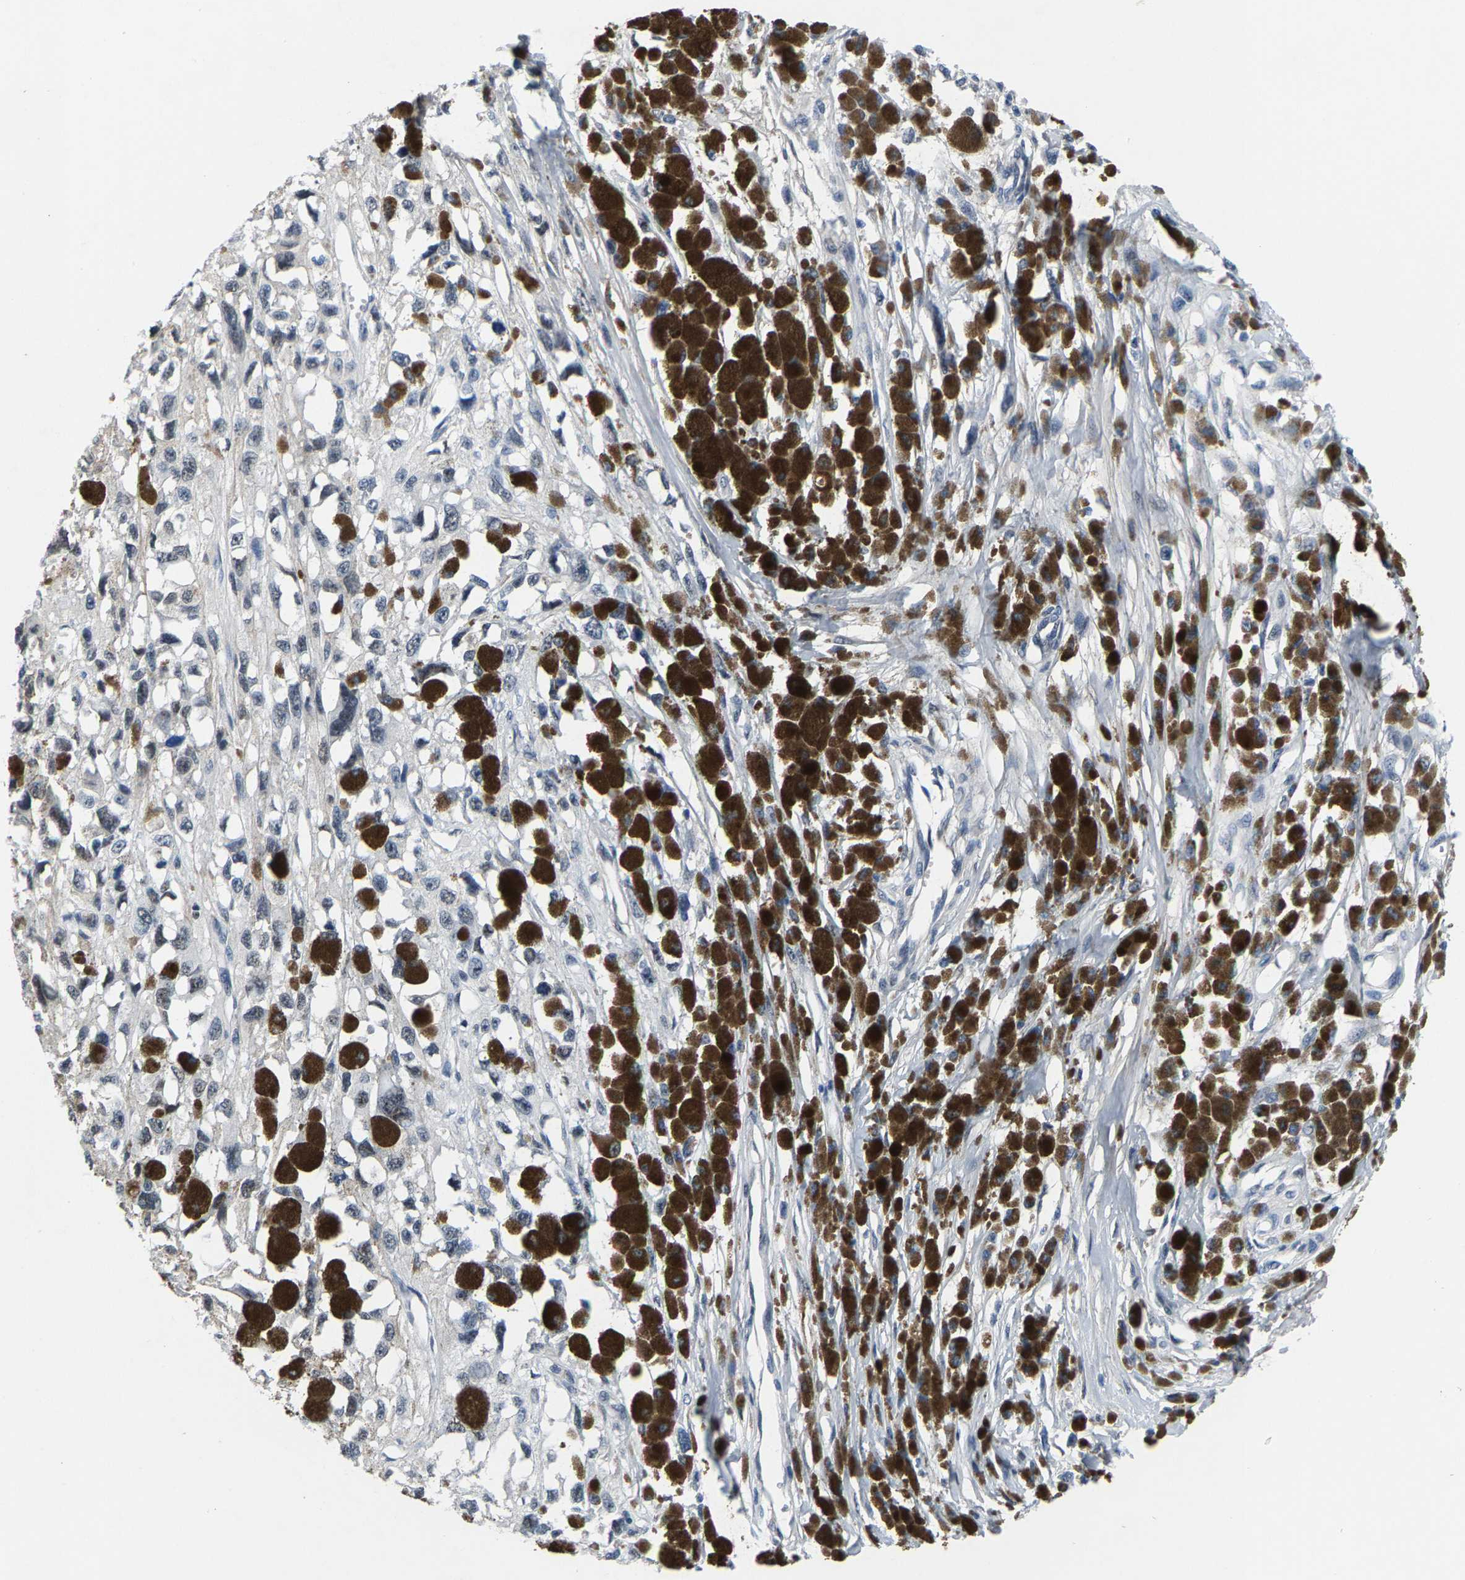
{"staining": {"intensity": "negative", "quantity": "none", "location": "none"}, "tissue": "melanoma", "cell_type": "Tumor cells", "image_type": "cancer", "snomed": [{"axis": "morphology", "description": "Malignant melanoma, Metastatic site"}, {"axis": "topography", "description": "Lymph node"}], "caption": "Malignant melanoma (metastatic site) stained for a protein using IHC demonstrates no positivity tumor cells.", "gene": "SSH3", "patient": {"sex": "male", "age": 59}}